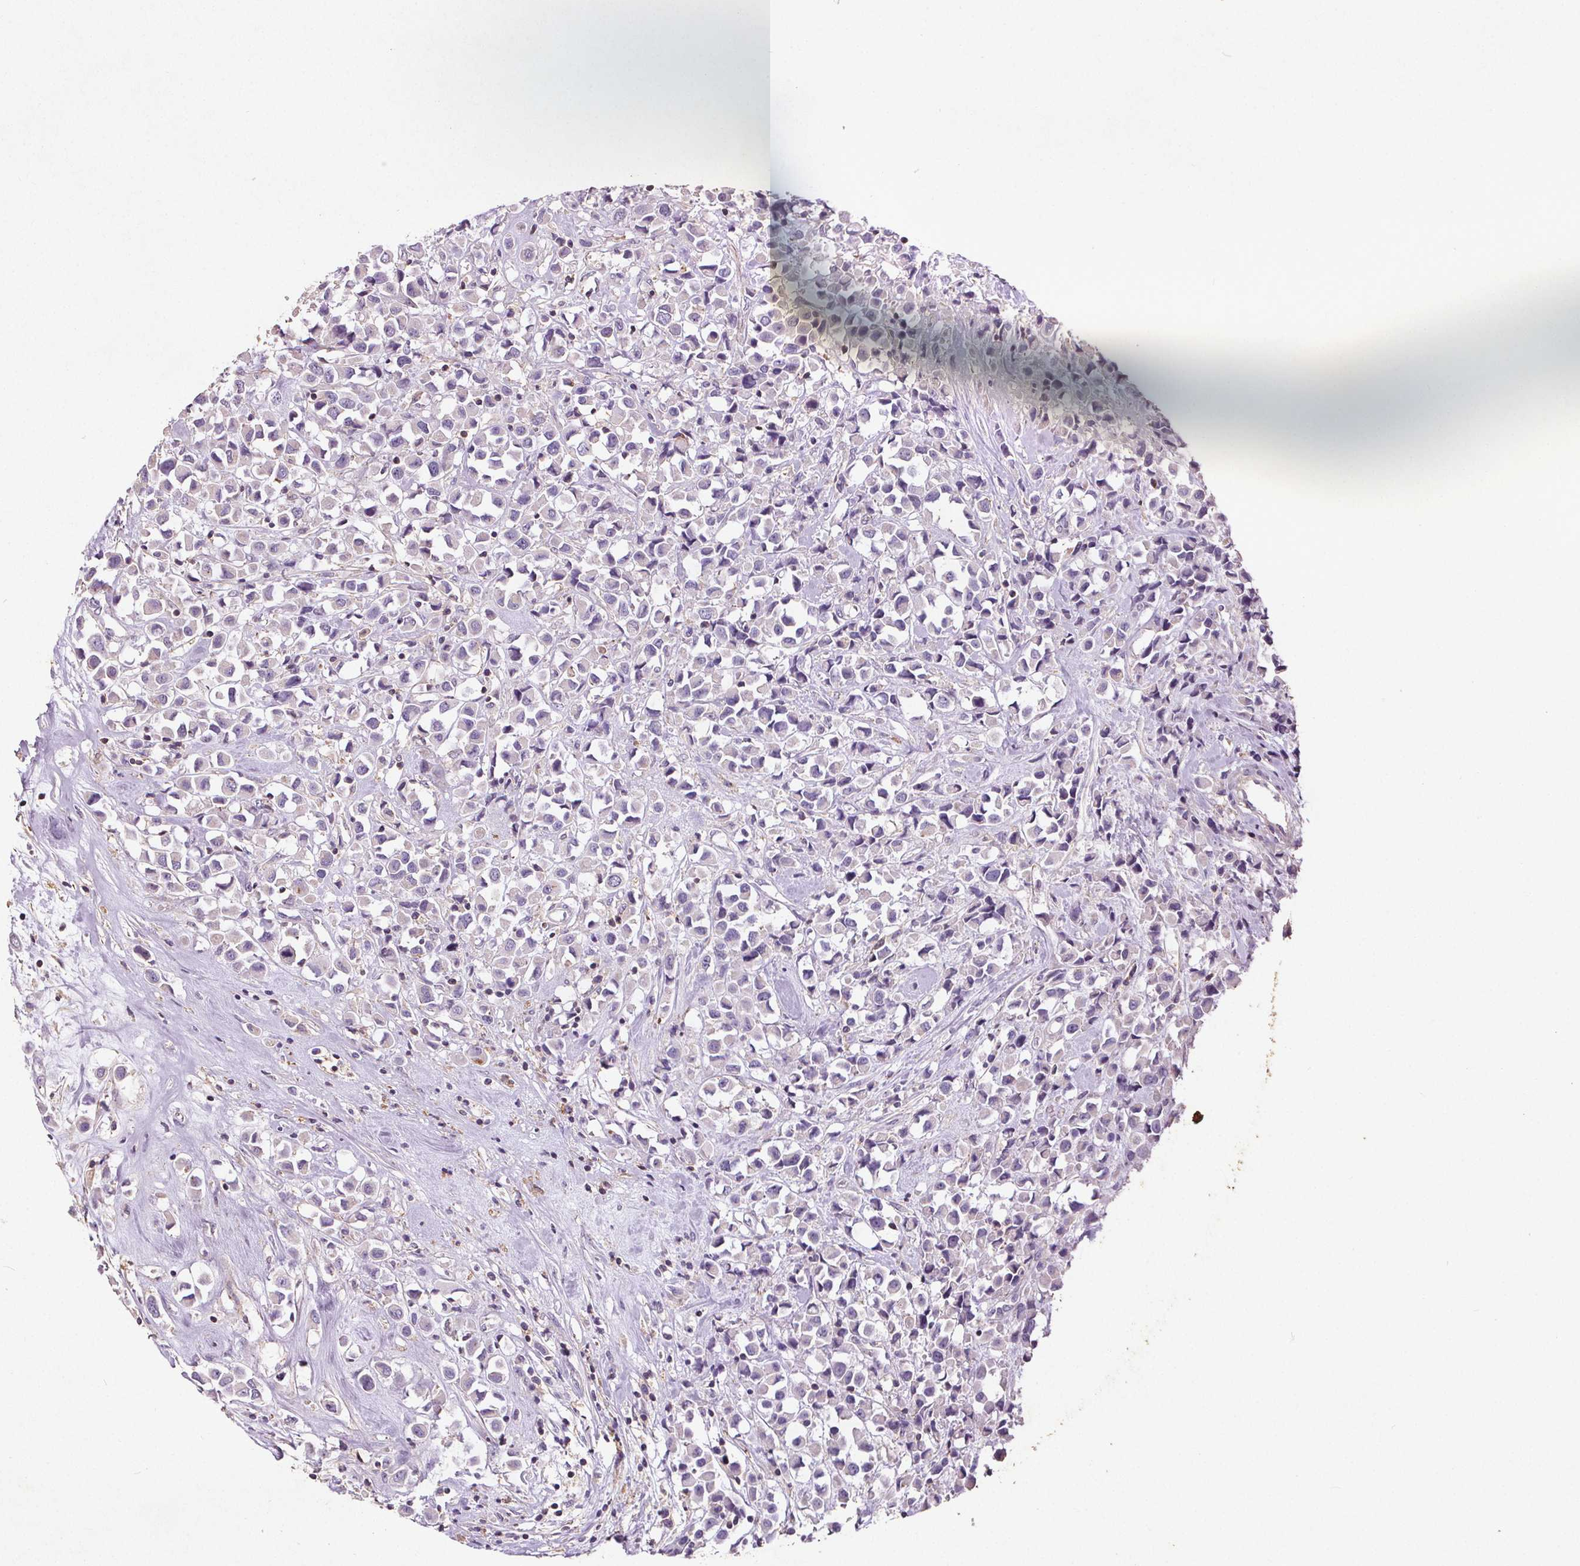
{"staining": {"intensity": "negative", "quantity": "none", "location": "none"}, "tissue": "breast cancer", "cell_type": "Tumor cells", "image_type": "cancer", "snomed": [{"axis": "morphology", "description": "Duct carcinoma"}, {"axis": "topography", "description": "Breast"}], "caption": "DAB (3,3'-diaminobenzidine) immunohistochemical staining of human breast cancer shows no significant staining in tumor cells.", "gene": "C19orf84", "patient": {"sex": "female", "age": 61}}